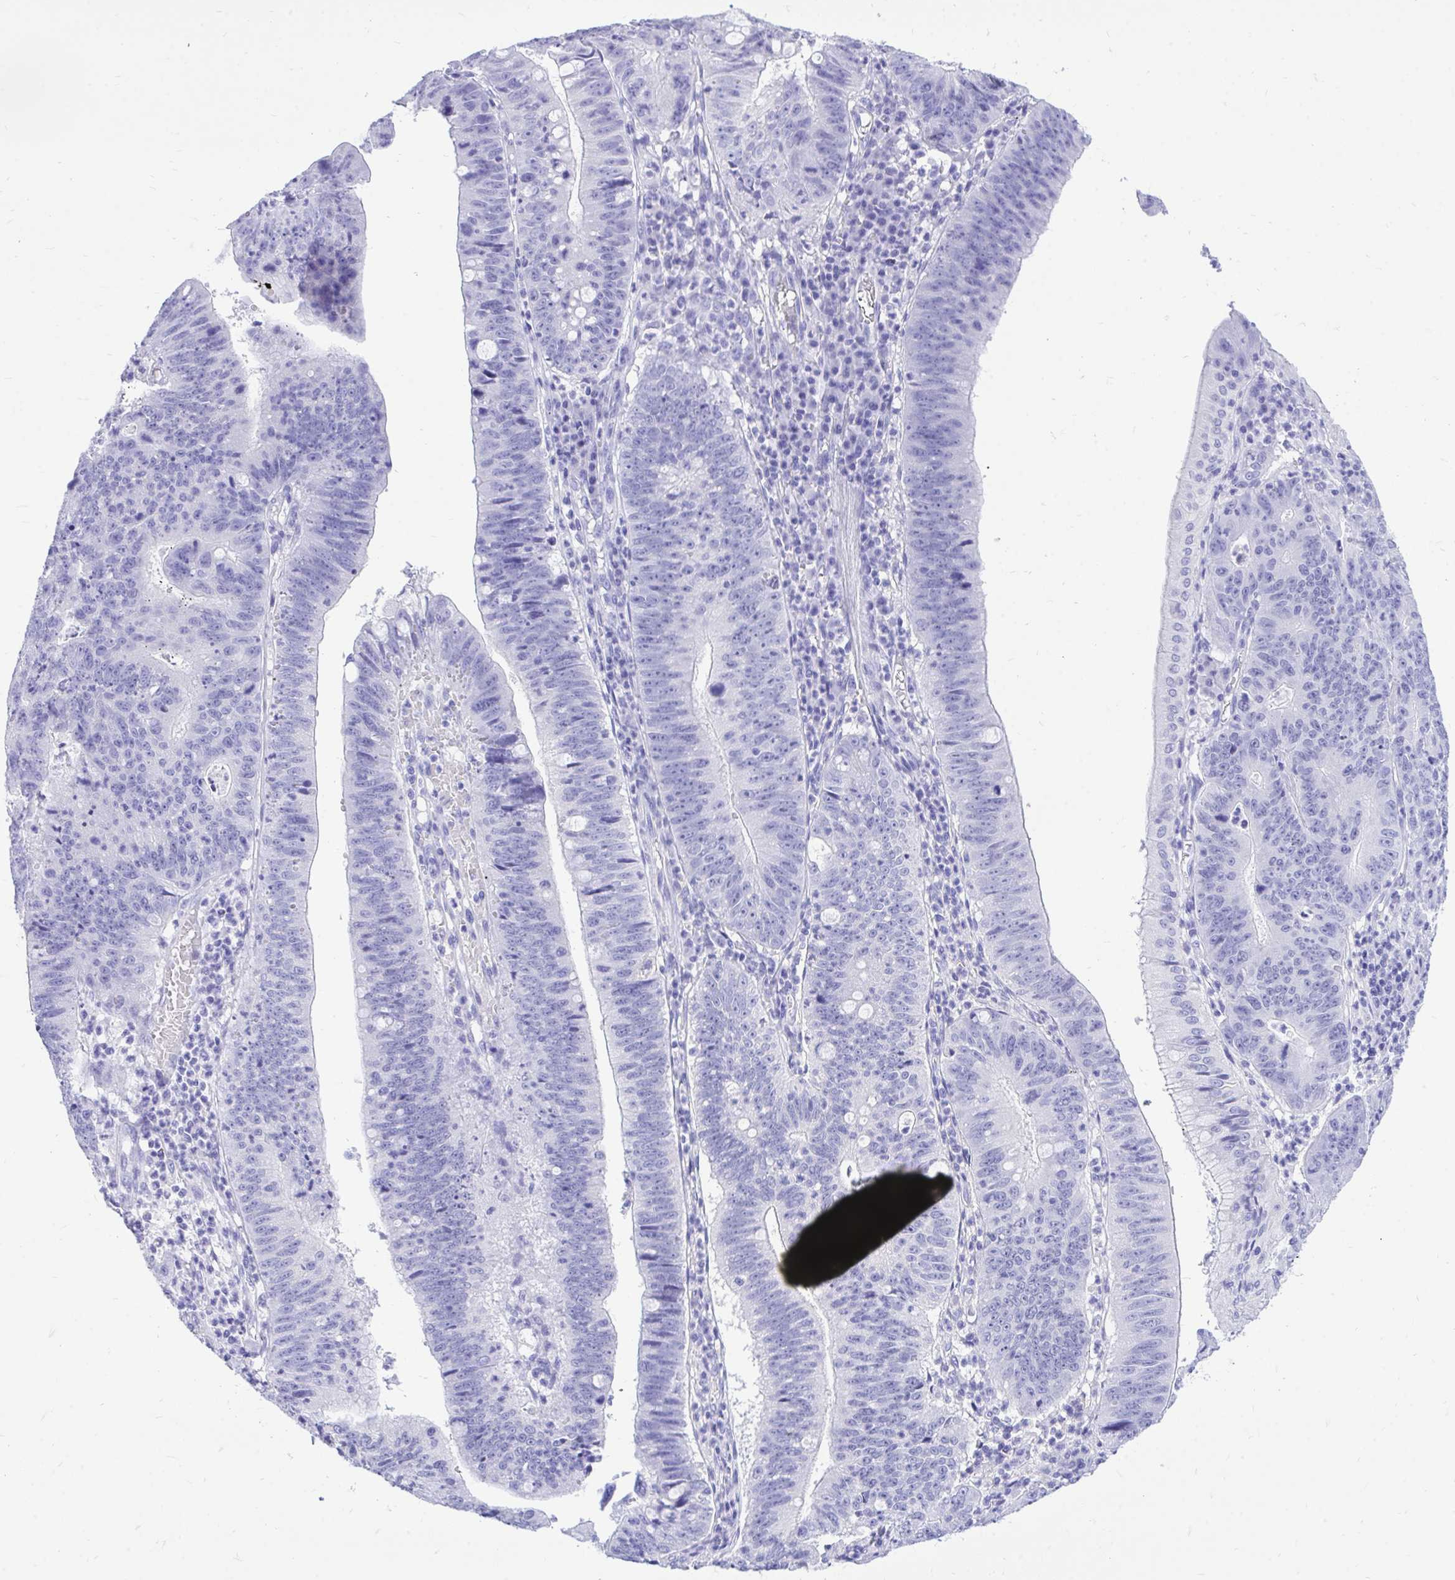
{"staining": {"intensity": "negative", "quantity": "none", "location": "none"}, "tissue": "stomach cancer", "cell_type": "Tumor cells", "image_type": "cancer", "snomed": [{"axis": "morphology", "description": "Adenocarcinoma, NOS"}, {"axis": "topography", "description": "Stomach"}], "caption": "IHC image of neoplastic tissue: human stomach cancer (adenocarcinoma) stained with DAB shows no significant protein staining in tumor cells.", "gene": "MON1A", "patient": {"sex": "male", "age": 59}}